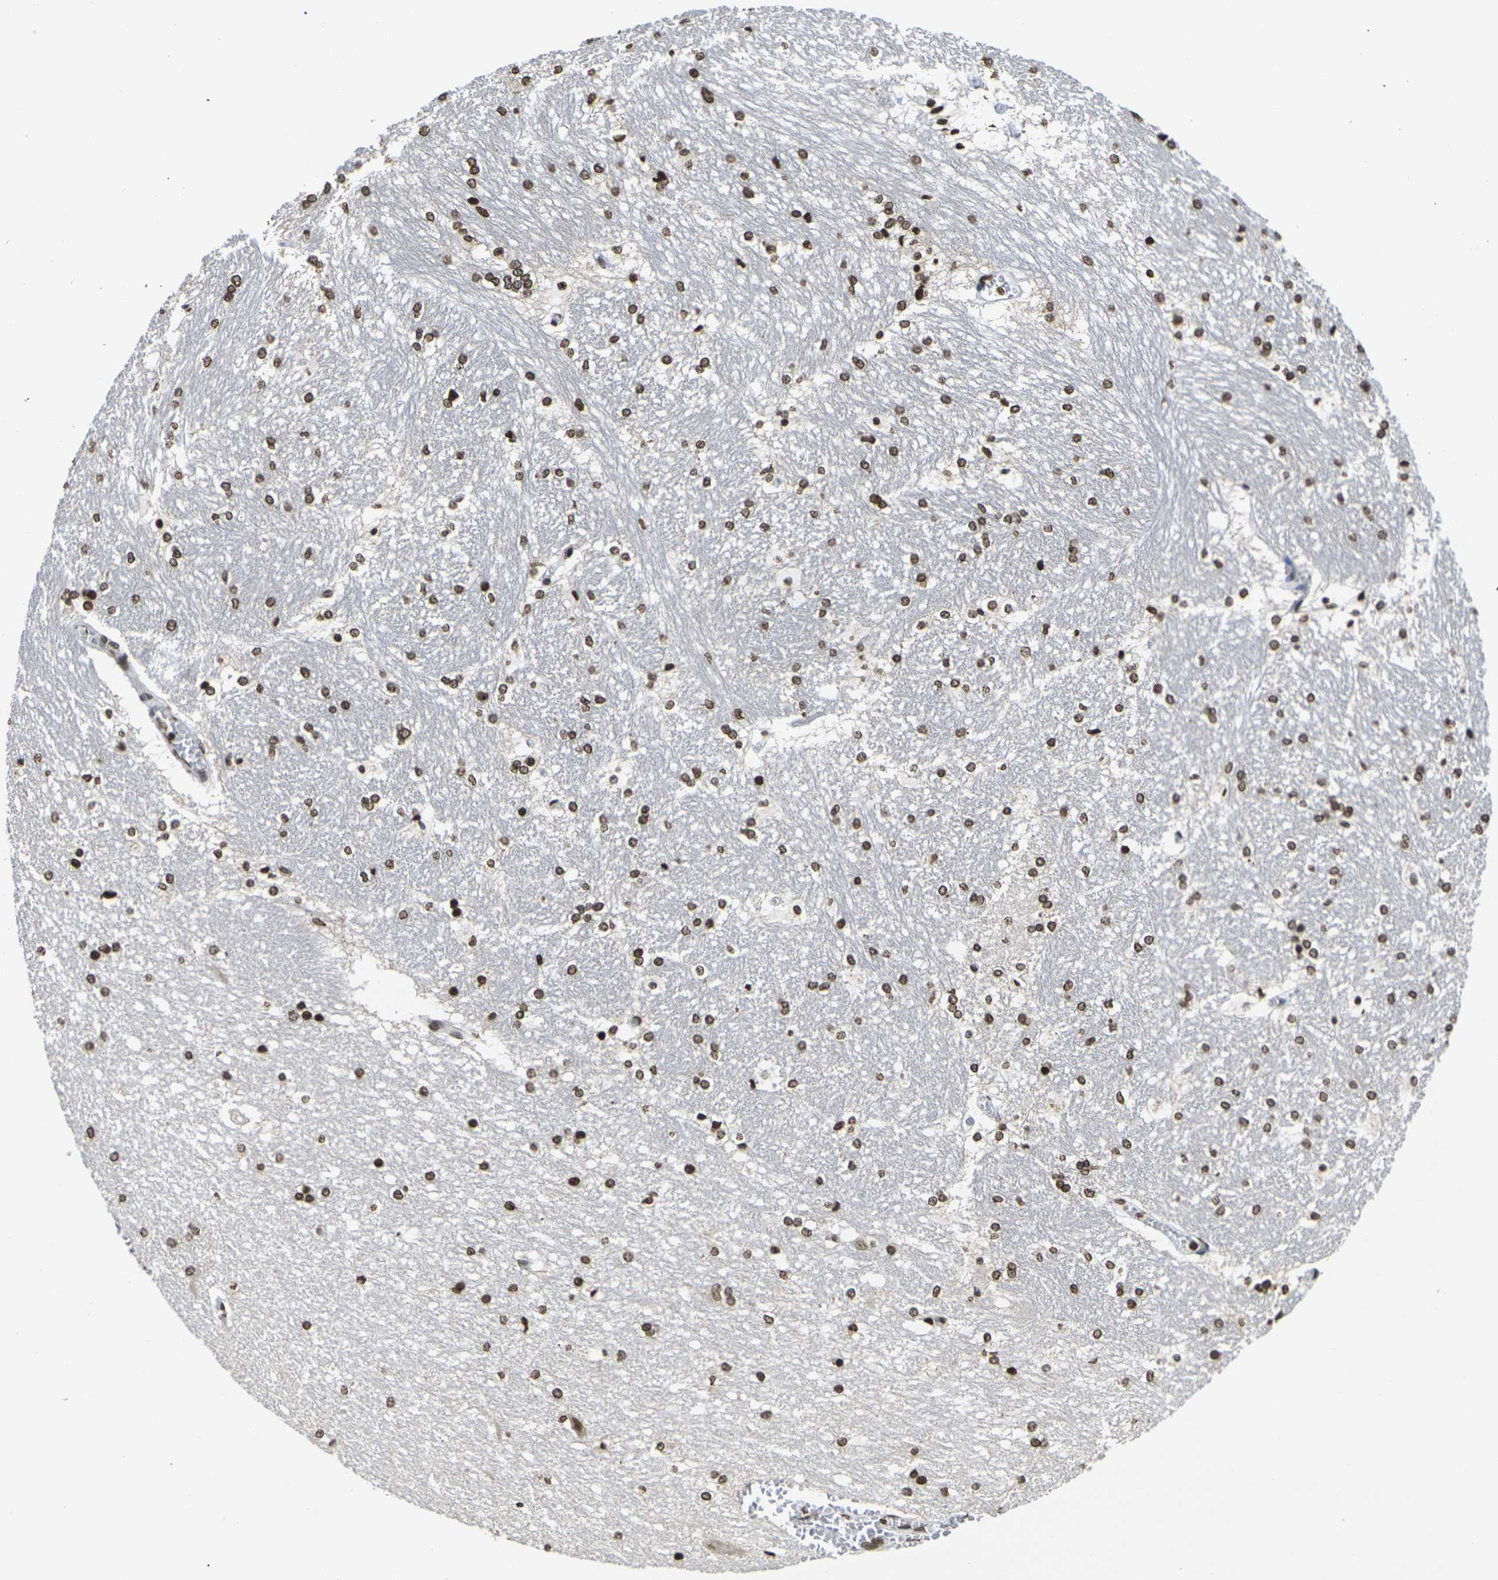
{"staining": {"intensity": "strong", "quantity": "25%-75%", "location": "nuclear"}, "tissue": "hippocampus", "cell_type": "Glial cells", "image_type": "normal", "snomed": [{"axis": "morphology", "description": "Normal tissue, NOS"}, {"axis": "topography", "description": "Hippocampus"}], "caption": "Hippocampus stained with immunohistochemistry (IHC) reveals strong nuclear staining in about 25%-75% of glial cells.", "gene": "ETV5", "patient": {"sex": "female", "age": 19}}